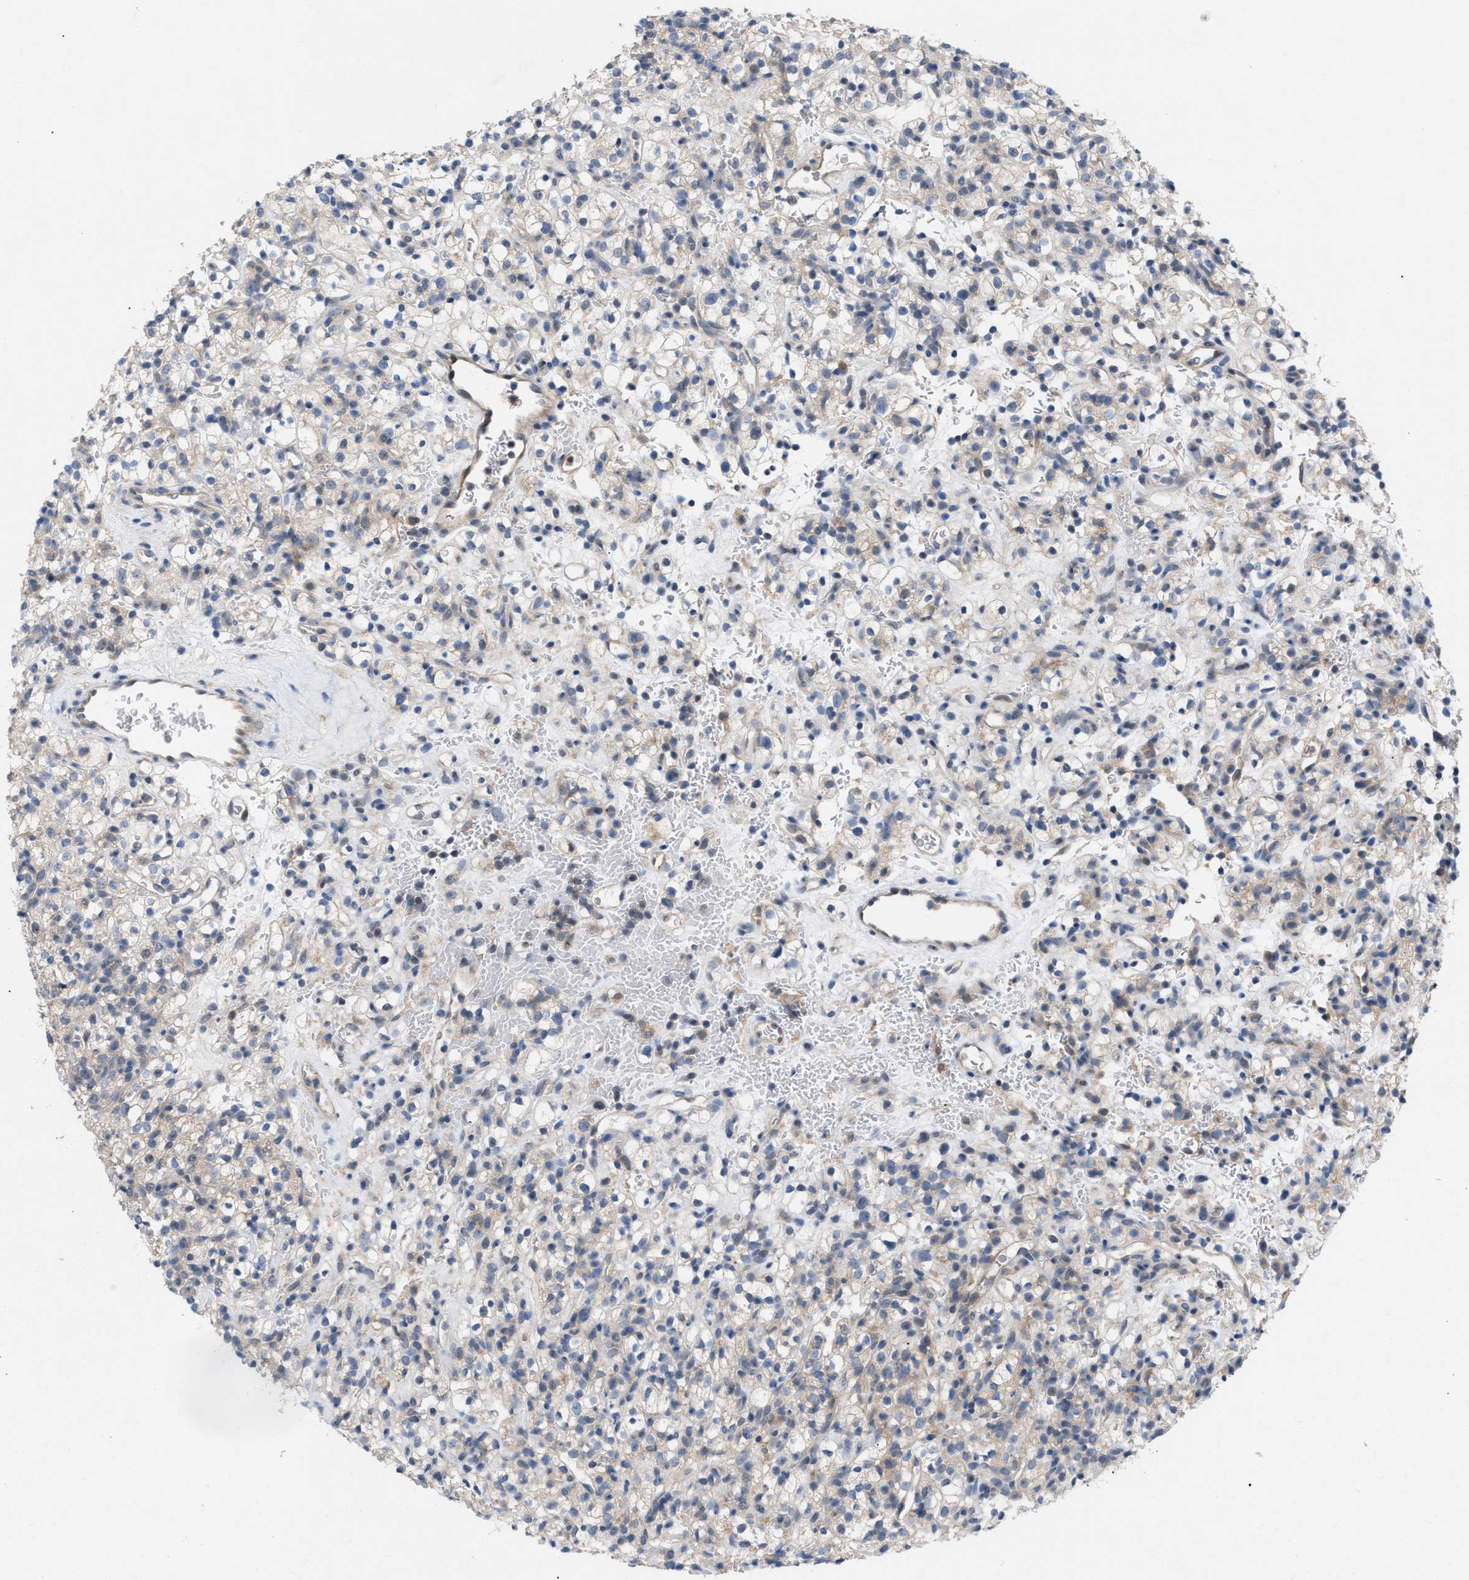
{"staining": {"intensity": "weak", "quantity": "<25%", "location": "cytoplasmic/membranous"}, "tissue": "renal cancer", "cell_type": "Tumor cells", "image_type": "cancer", "snomed": [{"axis": "morphology", "description": "Normal tissue, NOS"}, {"axis": "morphology", "description": "Adenocarcinoma, NOS"}, {"axis": "topography", "description": "Kidney"}], "caption": "Micrograph shows no protein positivity in tumor cells of adenocarcinoma (renal) tissue.", "gene": "WIPI2", "patient": {"sex": "female", "age": 72}}